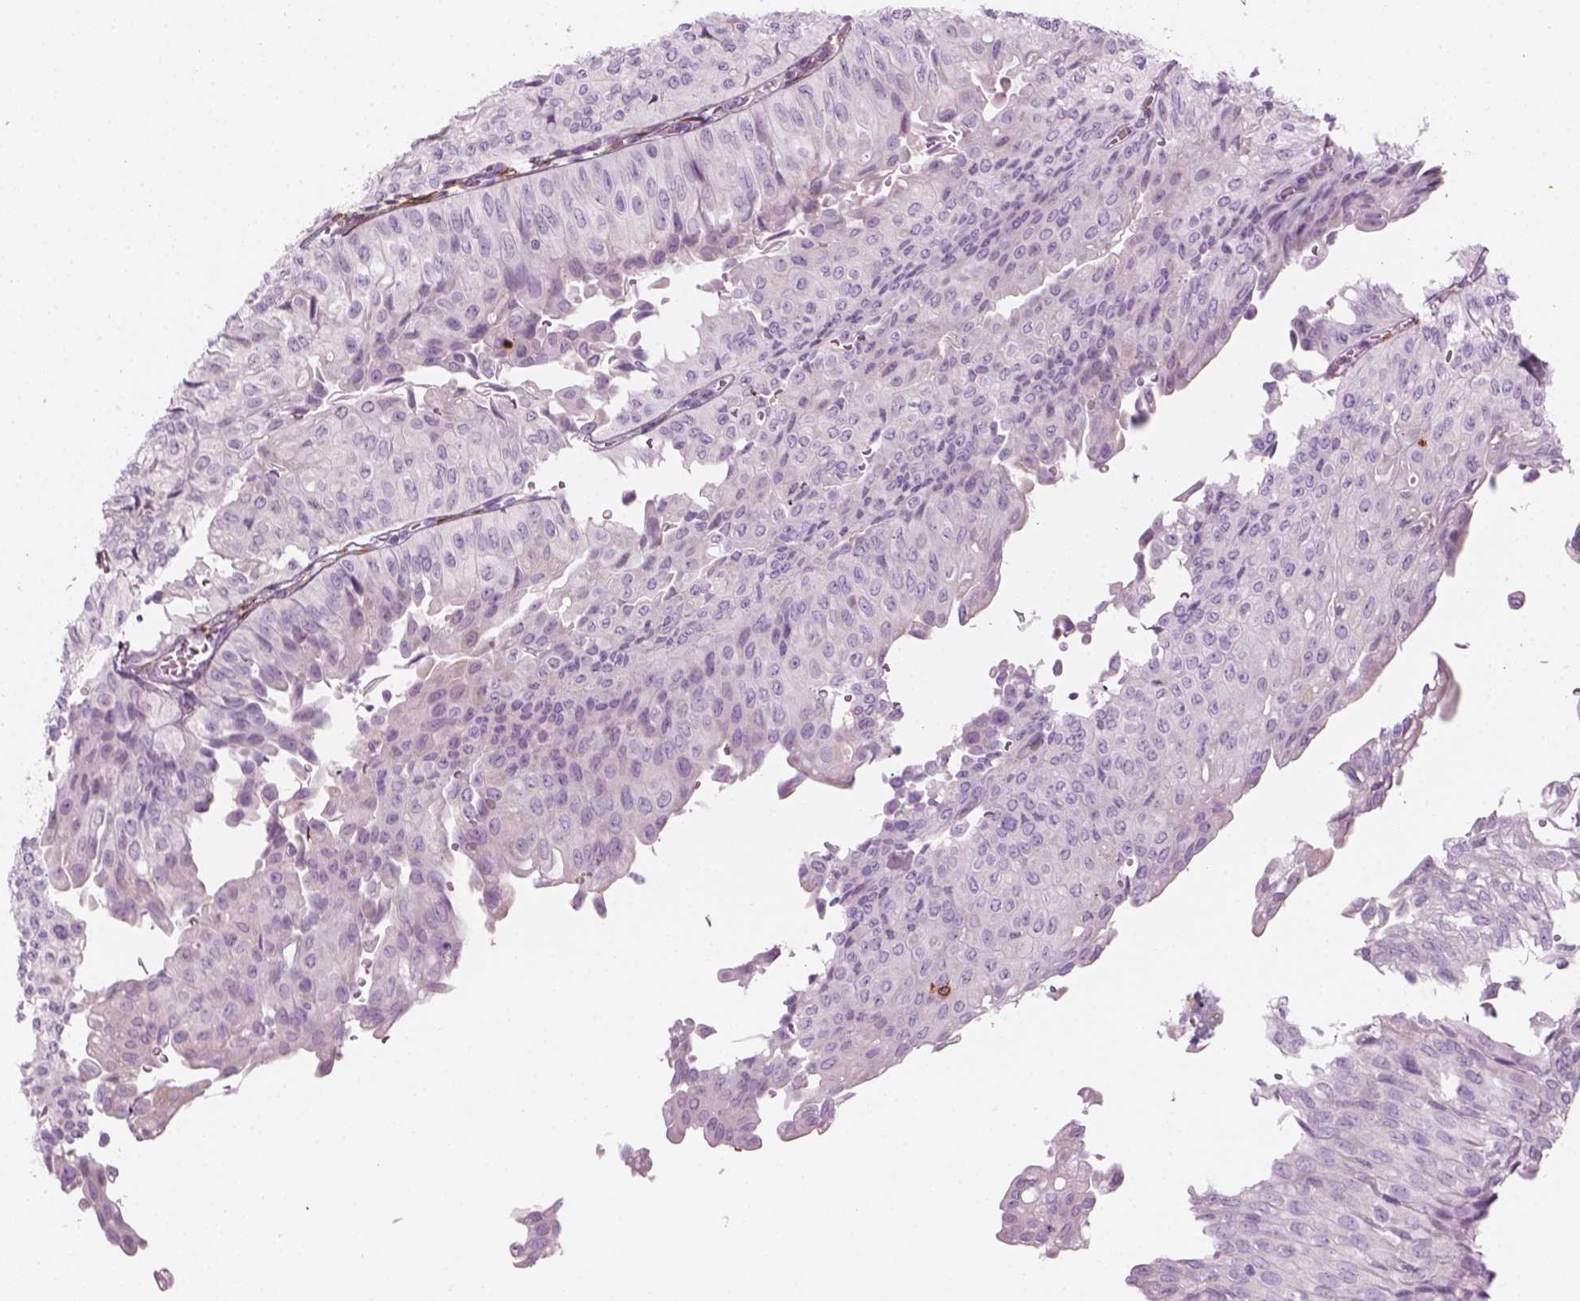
{"staining": {"intensity": "negative", "quantity": "none", "location": "none"}, "tissue": "urothelial cancer", "cell_type": "Tumor cells", "image_type": "cancer", "snomed": [{"axis": "morphology", "description": "Urothelial carcinoma, NOS"}, {"axis": "topography", "description": "Urinary bladder"}], "caption": "IHC histopathology image of neoplastic tissue: human urothelial cancer stained with DAB (3,3'-diaminobenzidine) reveals no significant protein positivity in tumor cells.", "gene": "CES1", "patient": {"sex": "male", "age": 62}}